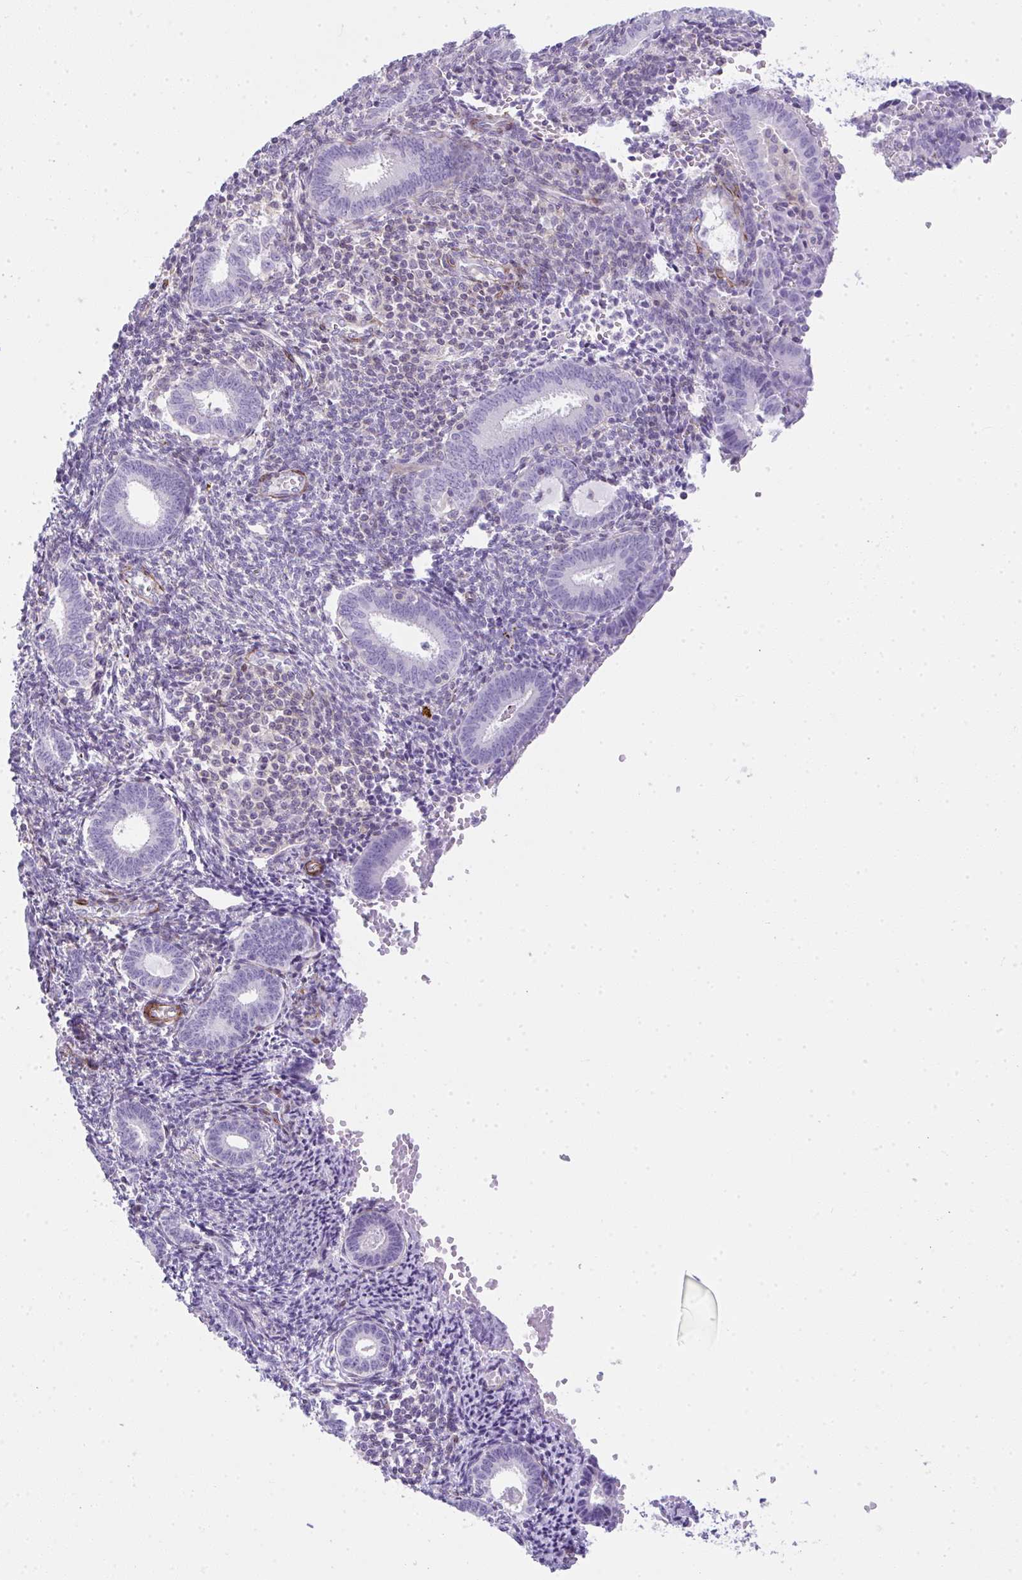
{"staining": {"intensity": "negative", "quantity": "none", "location": "none"}, "tissue": "endometrium", "cell_type": "Cells in endometrial stroma", "image_type": "normal", "snomed": [{"axis": "morphology", "description": "Normal tissue, NOS"}, {"axis": "topography", "description": "Endometrium"}], "caption": "The histopathology image exhibits no staining of cells in endometrial stroma in unremarkable endometrium. (Stains: DAB immunohistochemistry (IHC) with hematoxylin counter stain, Microscopy: brightfield microscopy at high magnification).", "gene": "CDRT15", "patient": {"sex": "female", "age": 41}}